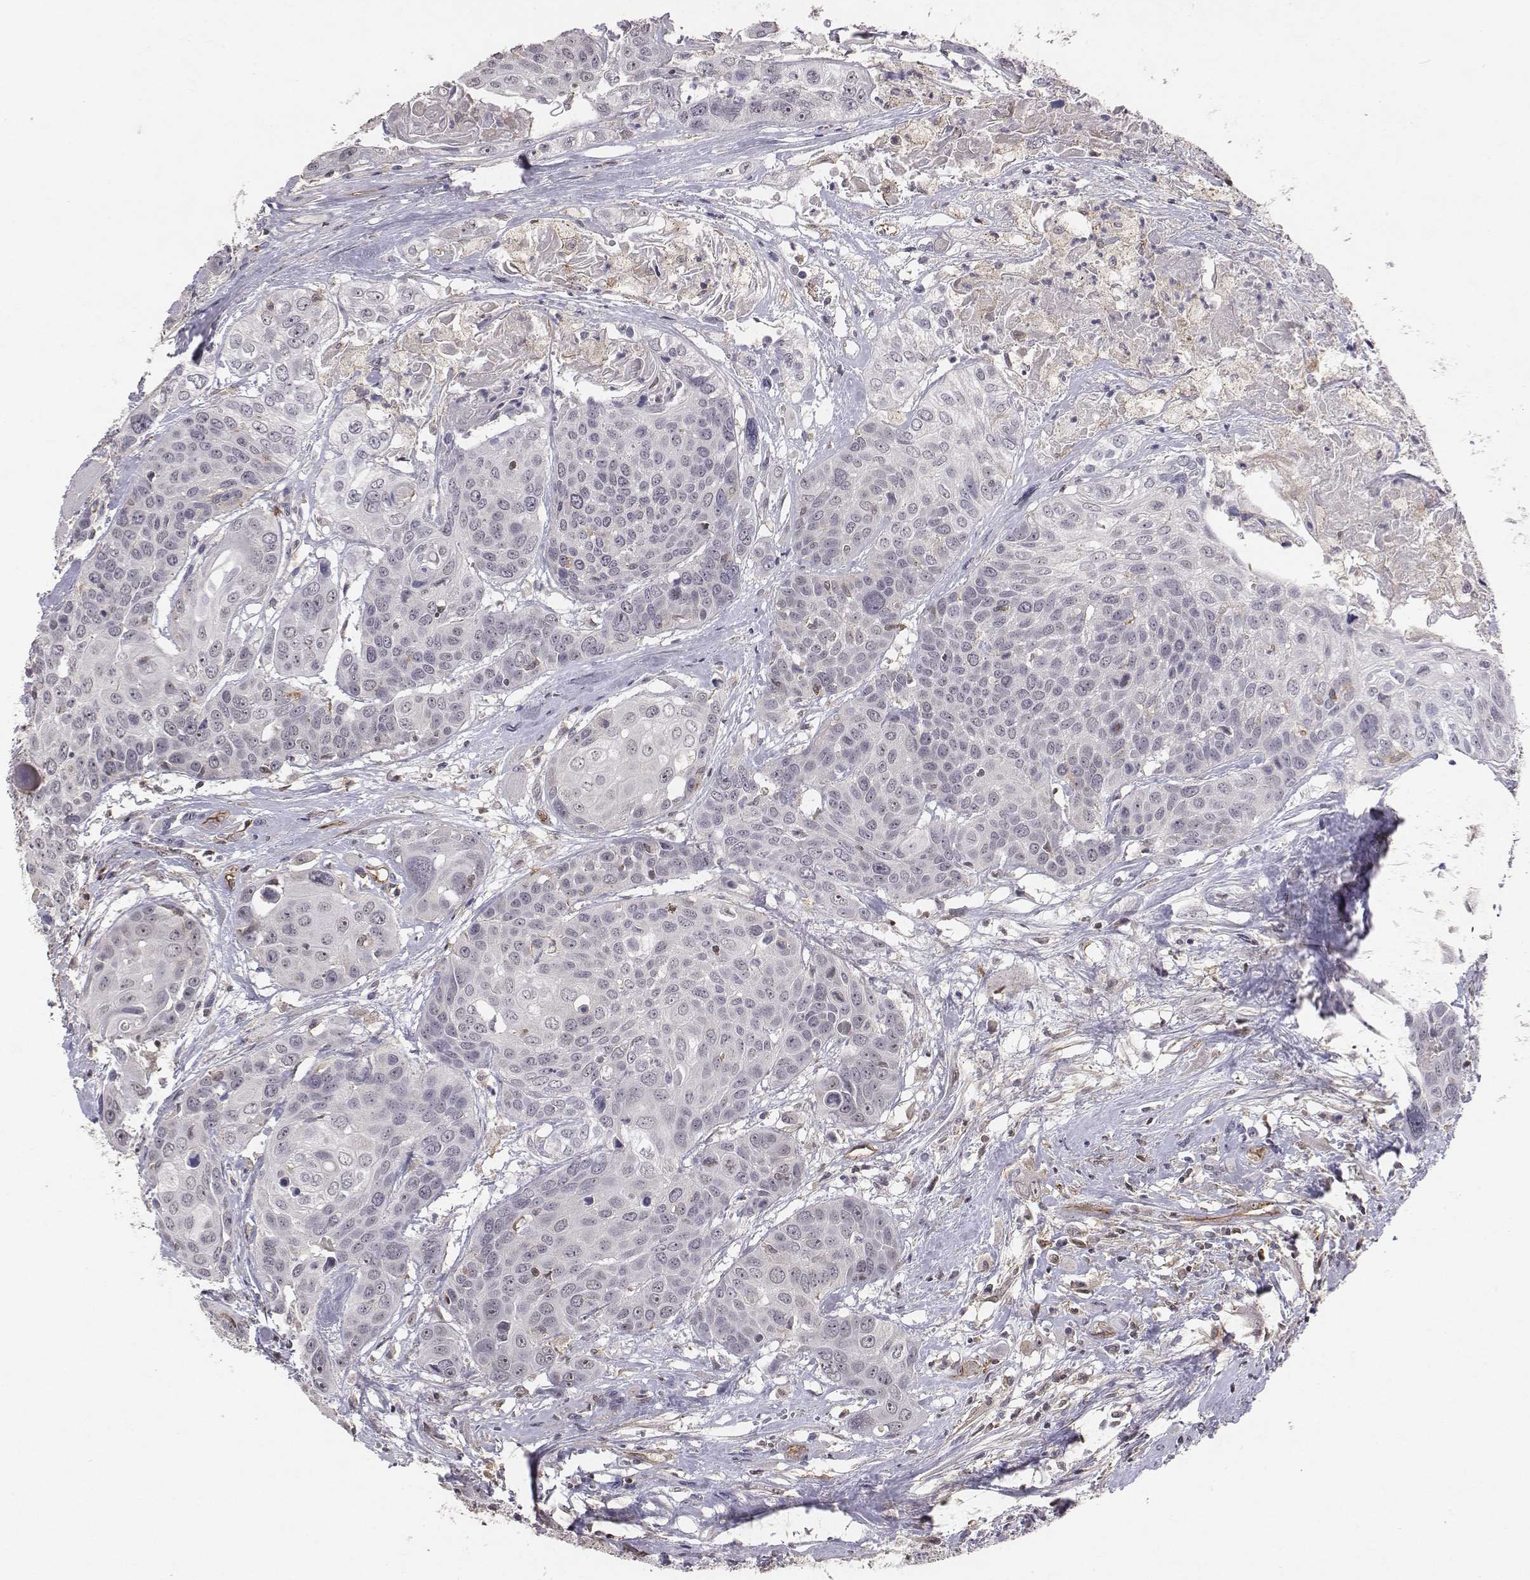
{"staining": {"intensity": "negative", "quantity": "none", "location": "none"}, "tissue": "head and neck cancer", "cell_type": "Tumor cells", "image_type": "cancer", "snomed": [{"axis": "morphology", "description": "Squamous cell carcinoma, NOS"}, {"axis": "topography", "description": "Oral tissue"}, {"axis": "topography", "description": "Head-Neck"}], "caption": "Head and neck cancer (squamous cell carcinoma) was stained to show a protein in brown. There is no significant staining in tumor cells.", "gene": "PTPRG", "patient": {"sex": "male", "age": 56}}